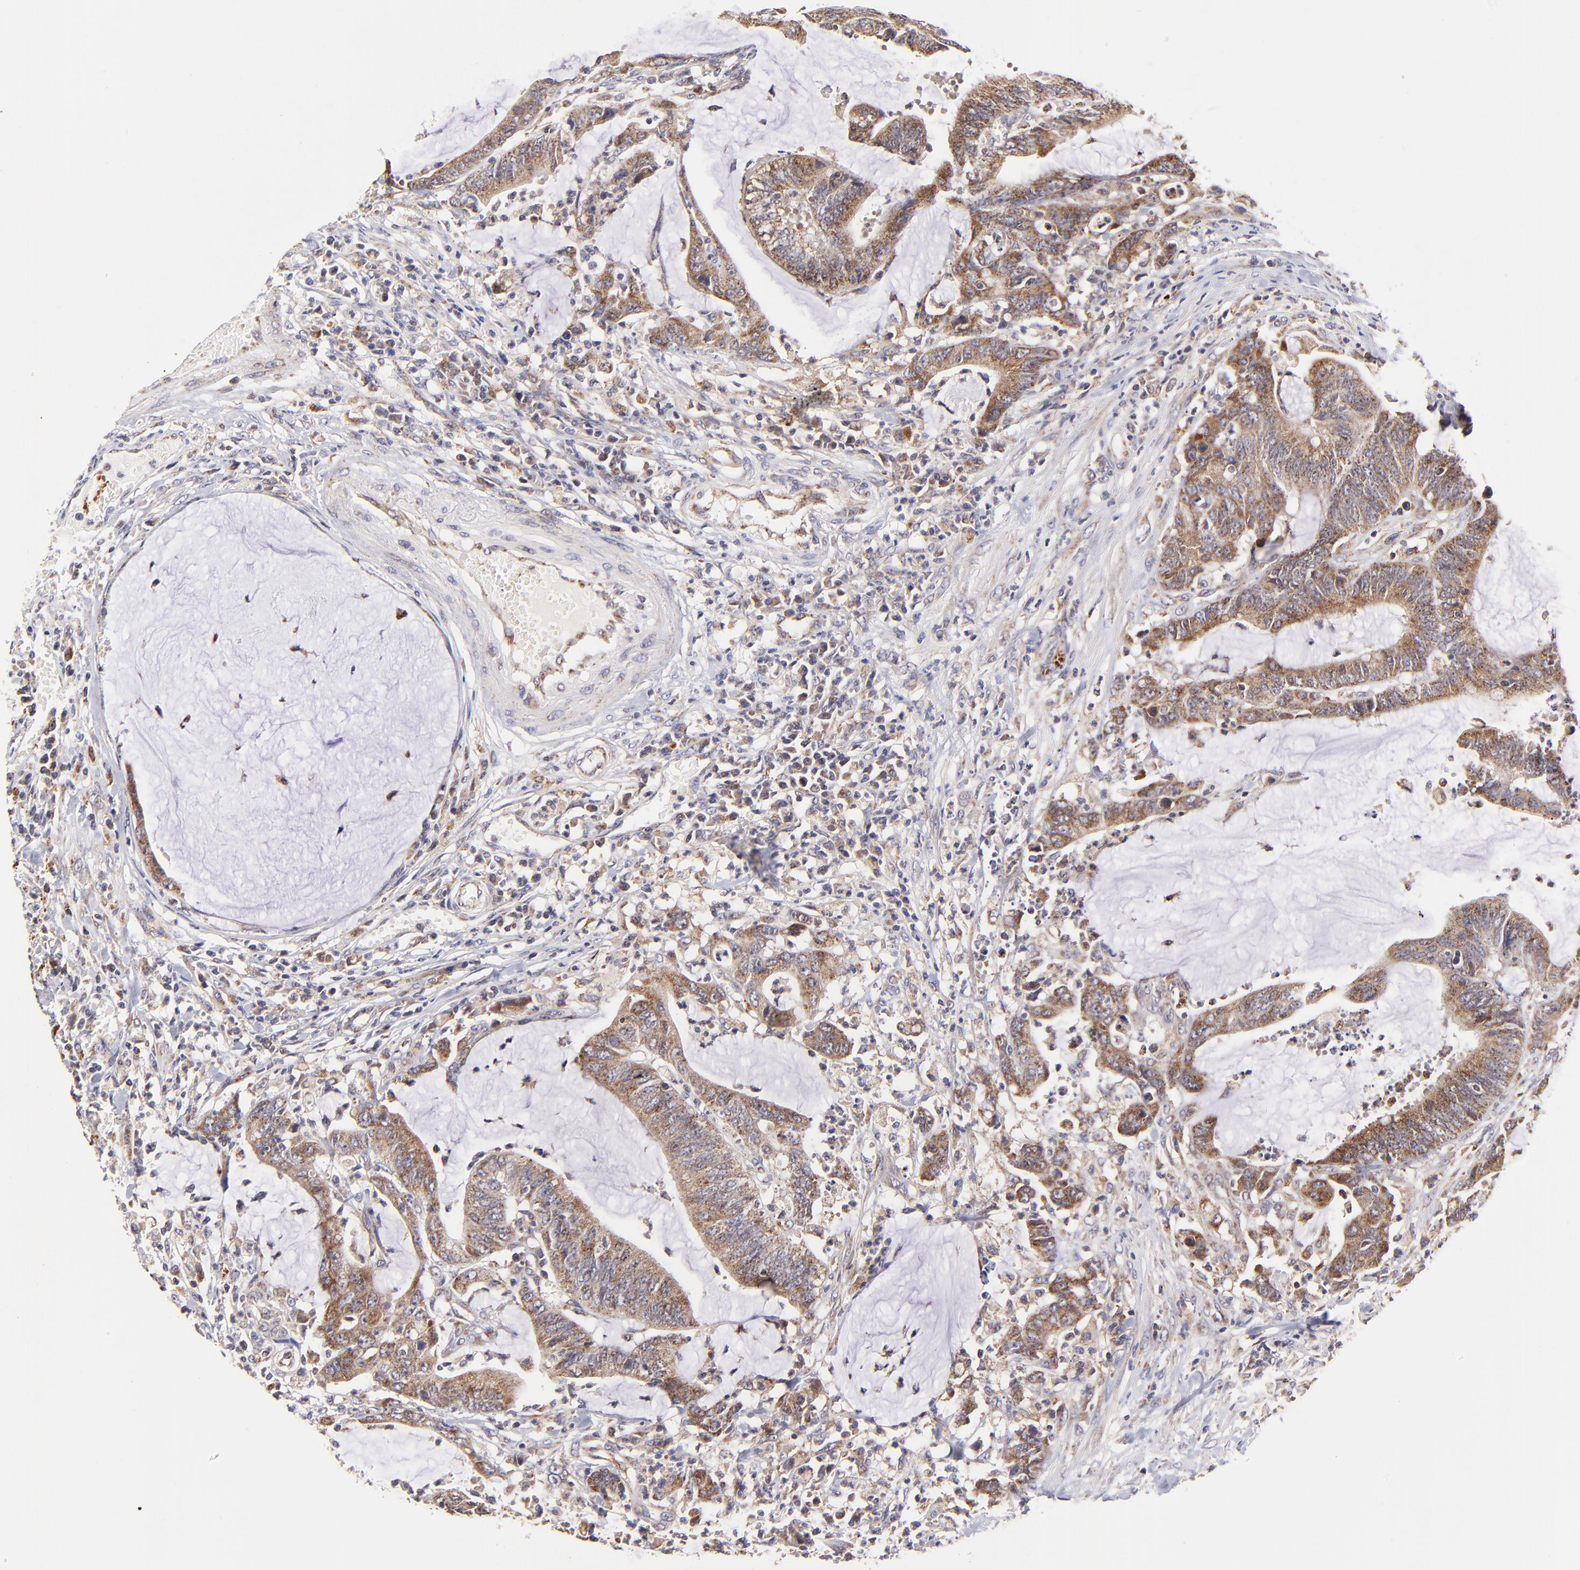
{"staining": {"intensity": "moderate", "quantity": ">75%", "location": "cytoplasmic/membranous"}, "tissue": "colorectal cancer", "cell_type": "Tumor cells", "image_type": "cancer", "snomed": [{"axis": "morphology", "description": "Adenocarcinoma, NOS"}, {"axis": "topography", "description": "Rectum"}], "caption": "Tumor cells show moderate cytoplasmic/membranous staining in approximately >75% of cells in colorectal cancer.", "gene": "MAP2K7", "patient": {"sex": "female", "age": 66}}